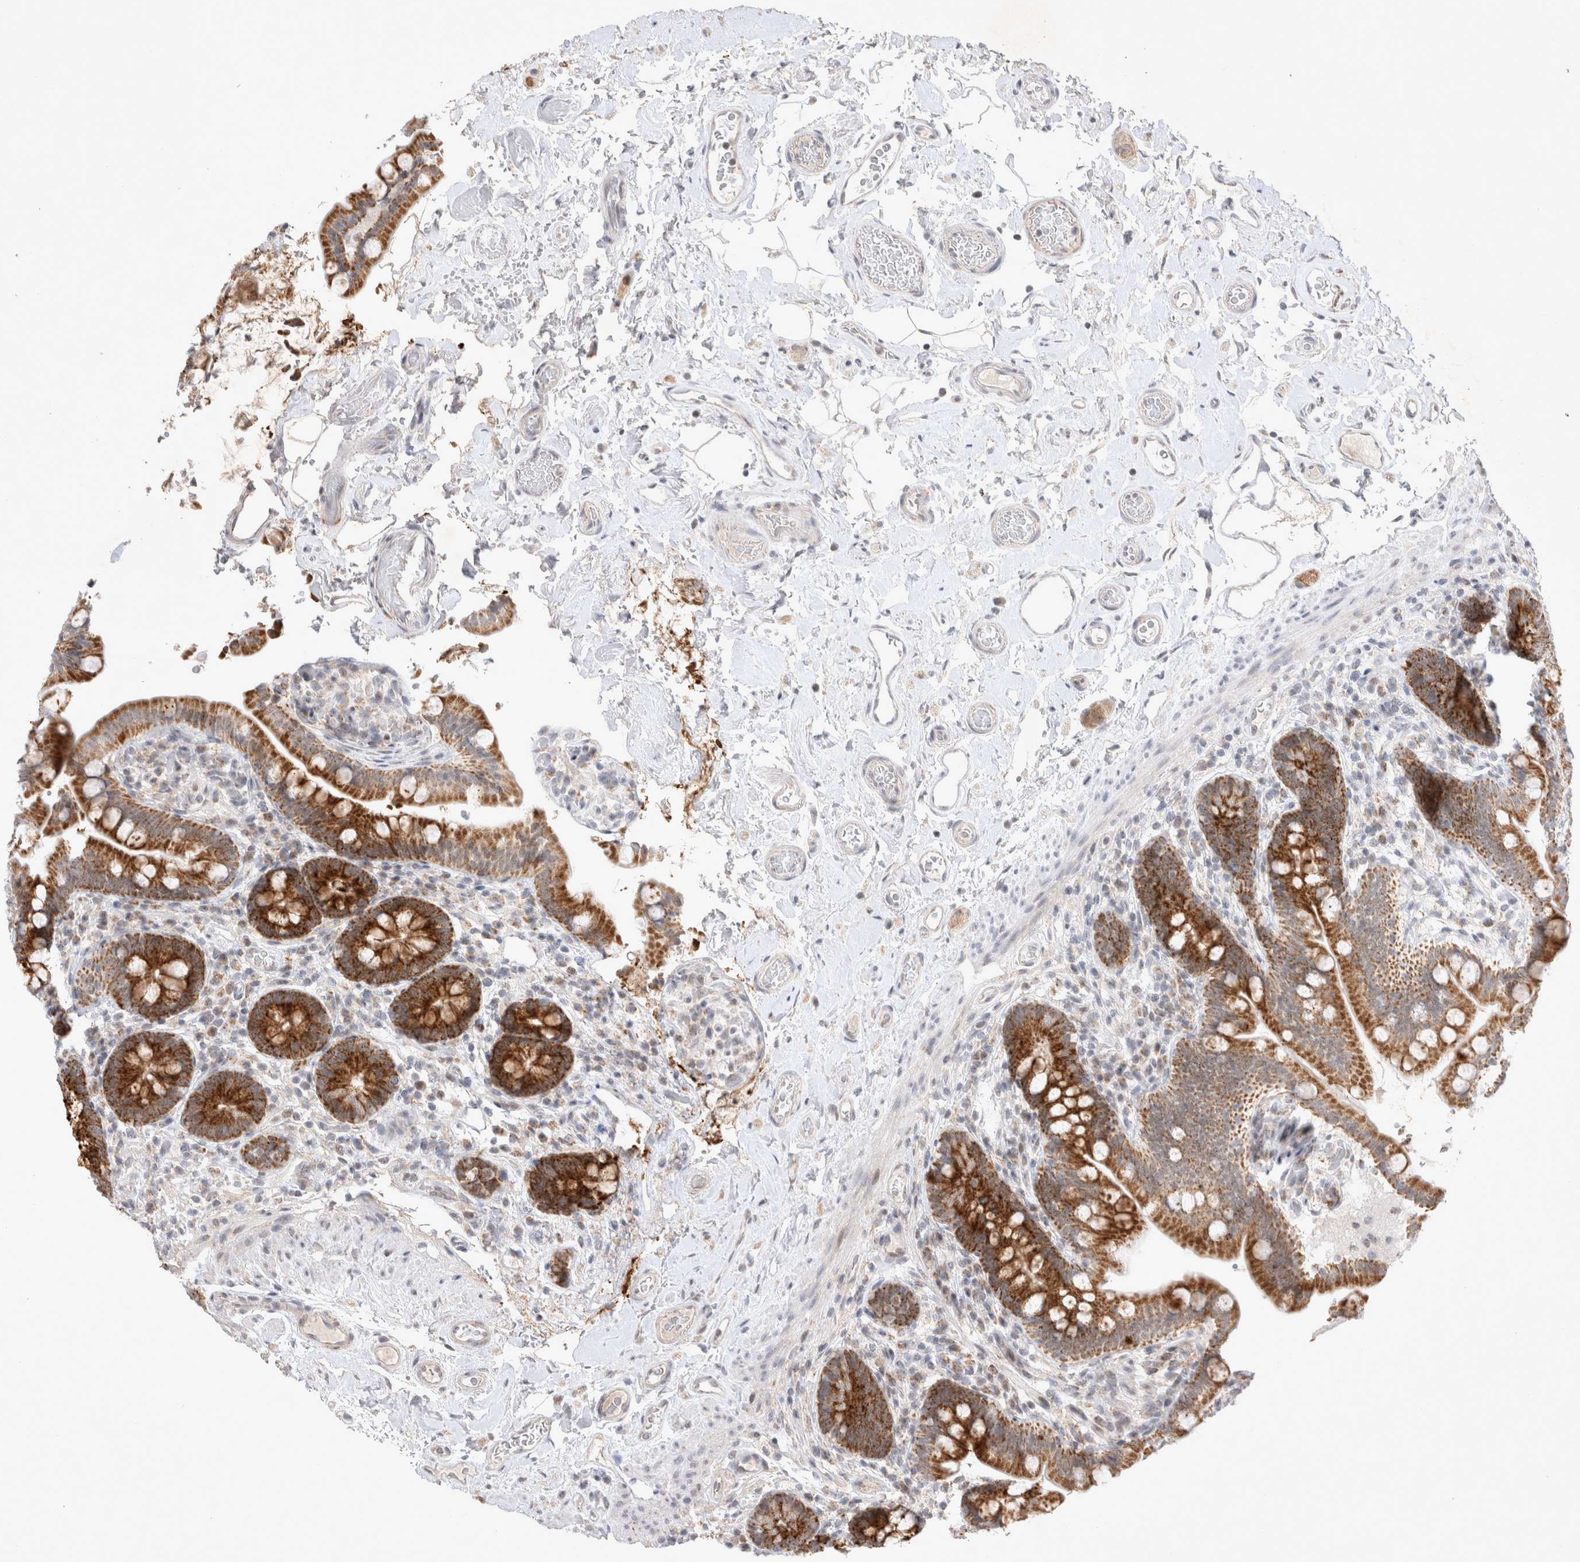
{"staining": {"intensity": "weak", "quantity": "25%-75%", "location": "cytoplasmic/membranous"}, "tissue": "colon", "cell_type": "Endothelial cells", "image_type": "normal", "snomed": [{"axis": "morphology", "description": "Normal tissue, NOS"}, {"axis": "topography", "description": "Smooth muscle"}, {"axis": "topography", "description": "Colon"}], "caption": "IHC histopathology image of benign human colon stained for a protein (brown), which shows low levels of weak cytoplasmic/membranous expression in approximately 25%-75% of endothelial cells.", "gene": "MRPL37", "patient": {"sex": "male", "age": 73}}